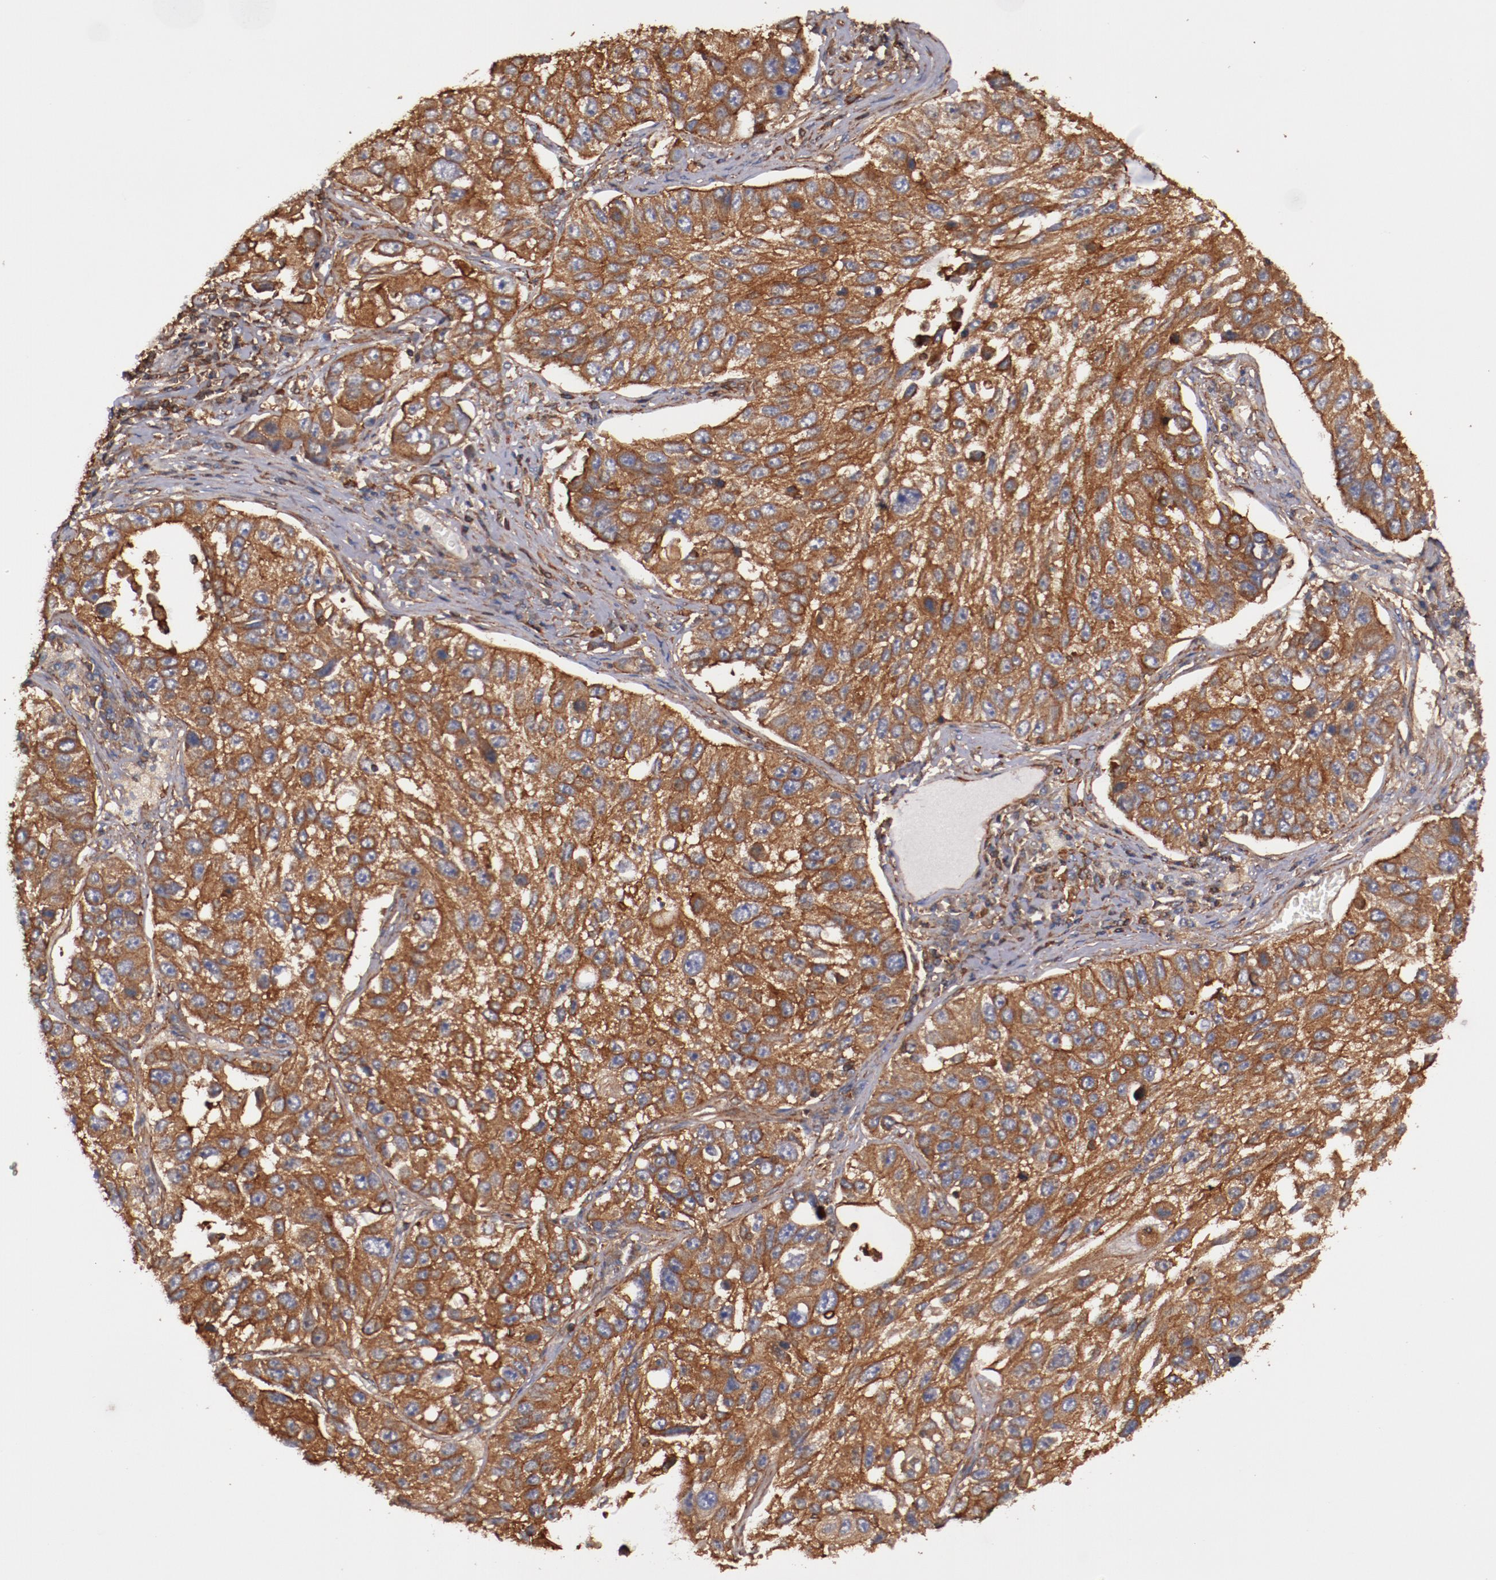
{"staining": {"intensity": "strong", "quantity": "25%-75%", "location": "cytoplasmic/membranous"}, "tissue": "lung cancer", "cell_type": "Tumor cells", "image_type": "cancer", "snomed": [{"axis": "morphology", "description": "Squamous cell carcinoma, NOS"}, {"axis": "topography", "description": "Lung"}], "caption": "This is an image of IHC staining of lung cancer, which shows strong positivity in the cytoplasmic/membranous of tumor cells.", "gene": "TMOD3", "patient": {"sex": "male", "age": 71}}